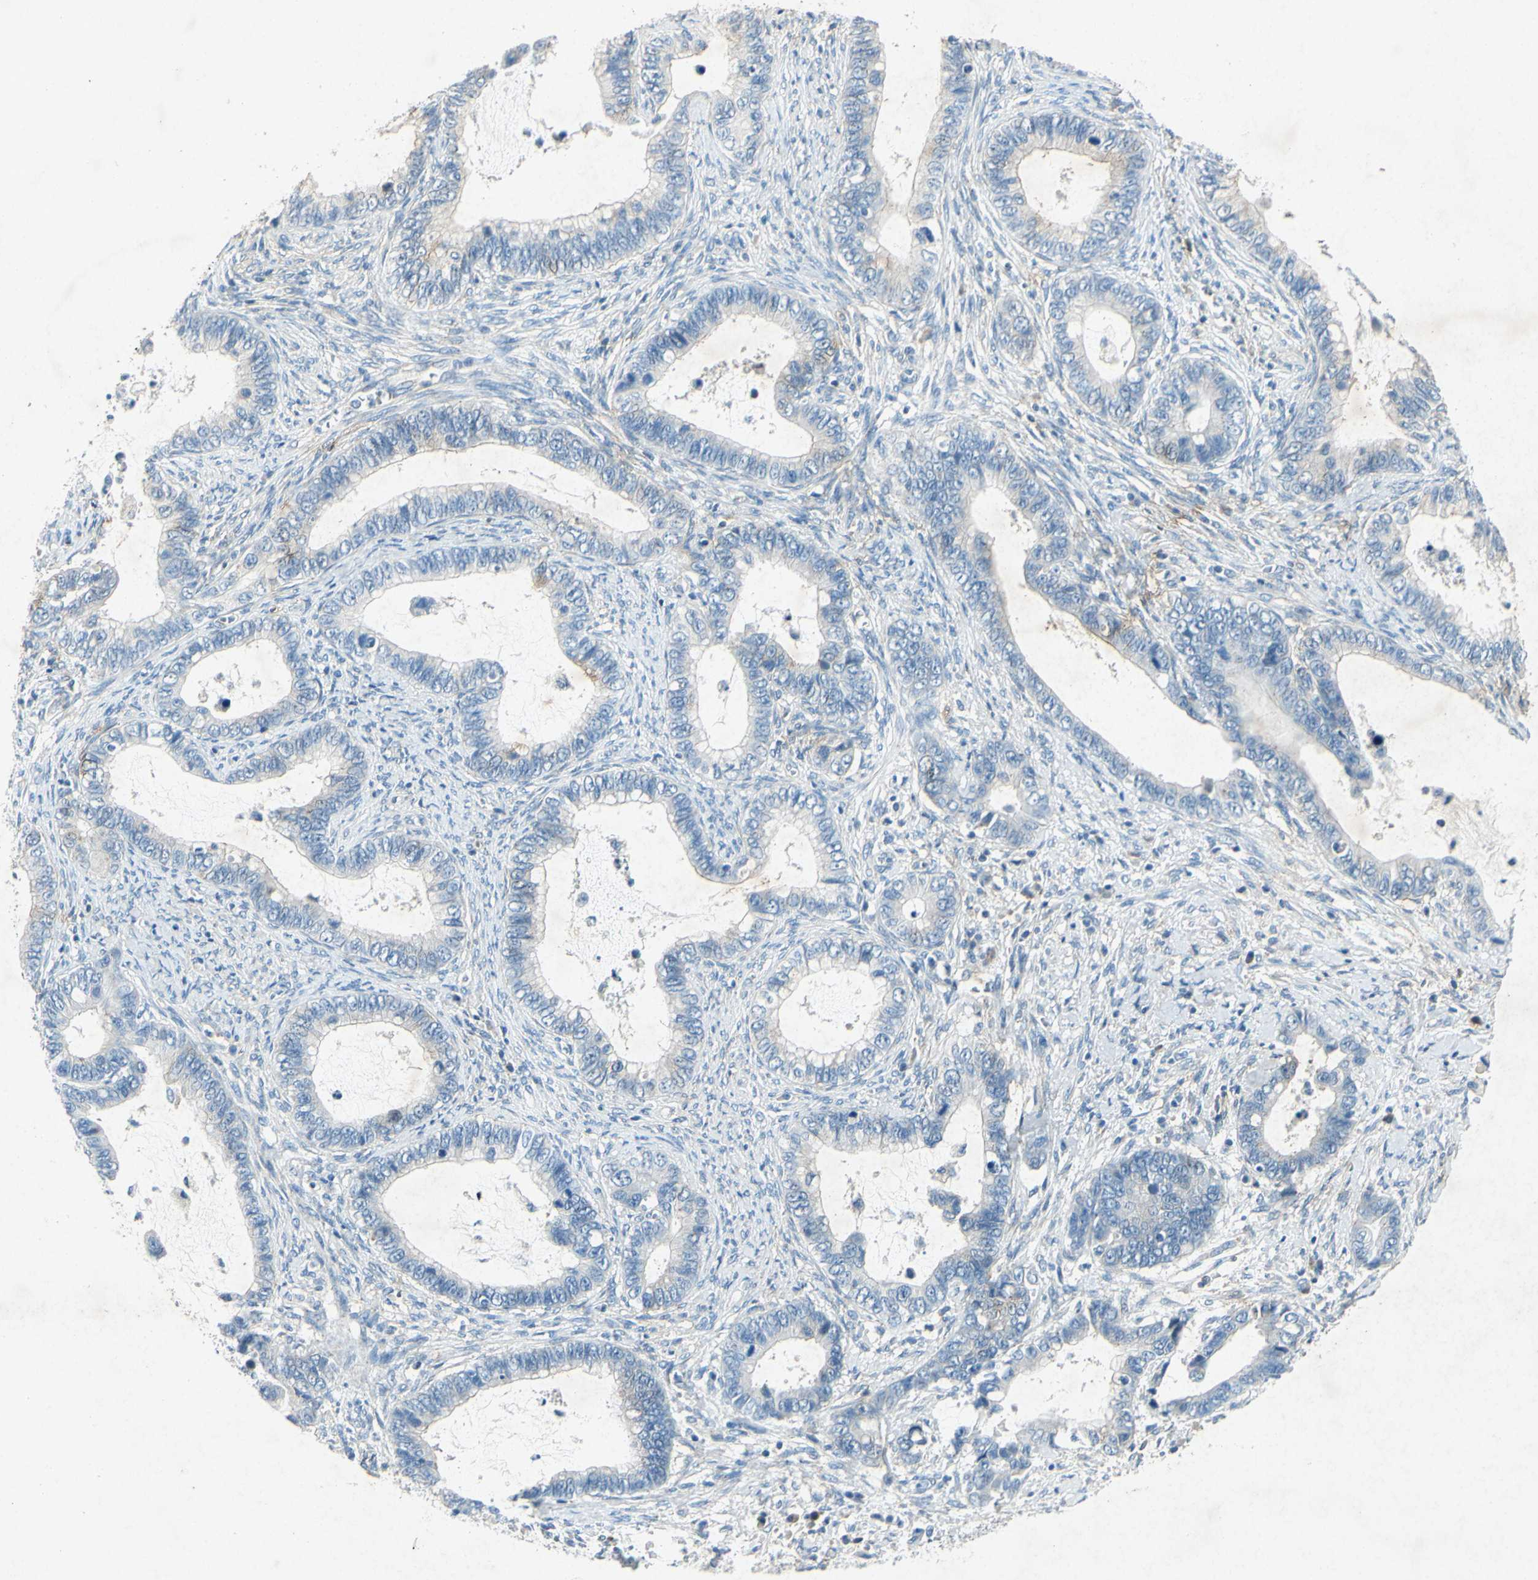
{"staining": {"intensity": "negative", "quantity": "none", "location": "none"}, "tissue": "cervical cancer", "cell_type": "Tumor cells", "image_type": "cancer", "snomed": [{"axis": "morphology", "description": "Adenocarcinoma, NOS"}, {"axis": "topography", "description": "Cervix"}], "caption": "Immunohistochemical staining of human cervical cancer (adenocarcinoma) demonstrates no significant staining in tumor cells.", "gene": "SNAP91", "patient": {"sex": "female", "age": 44}}